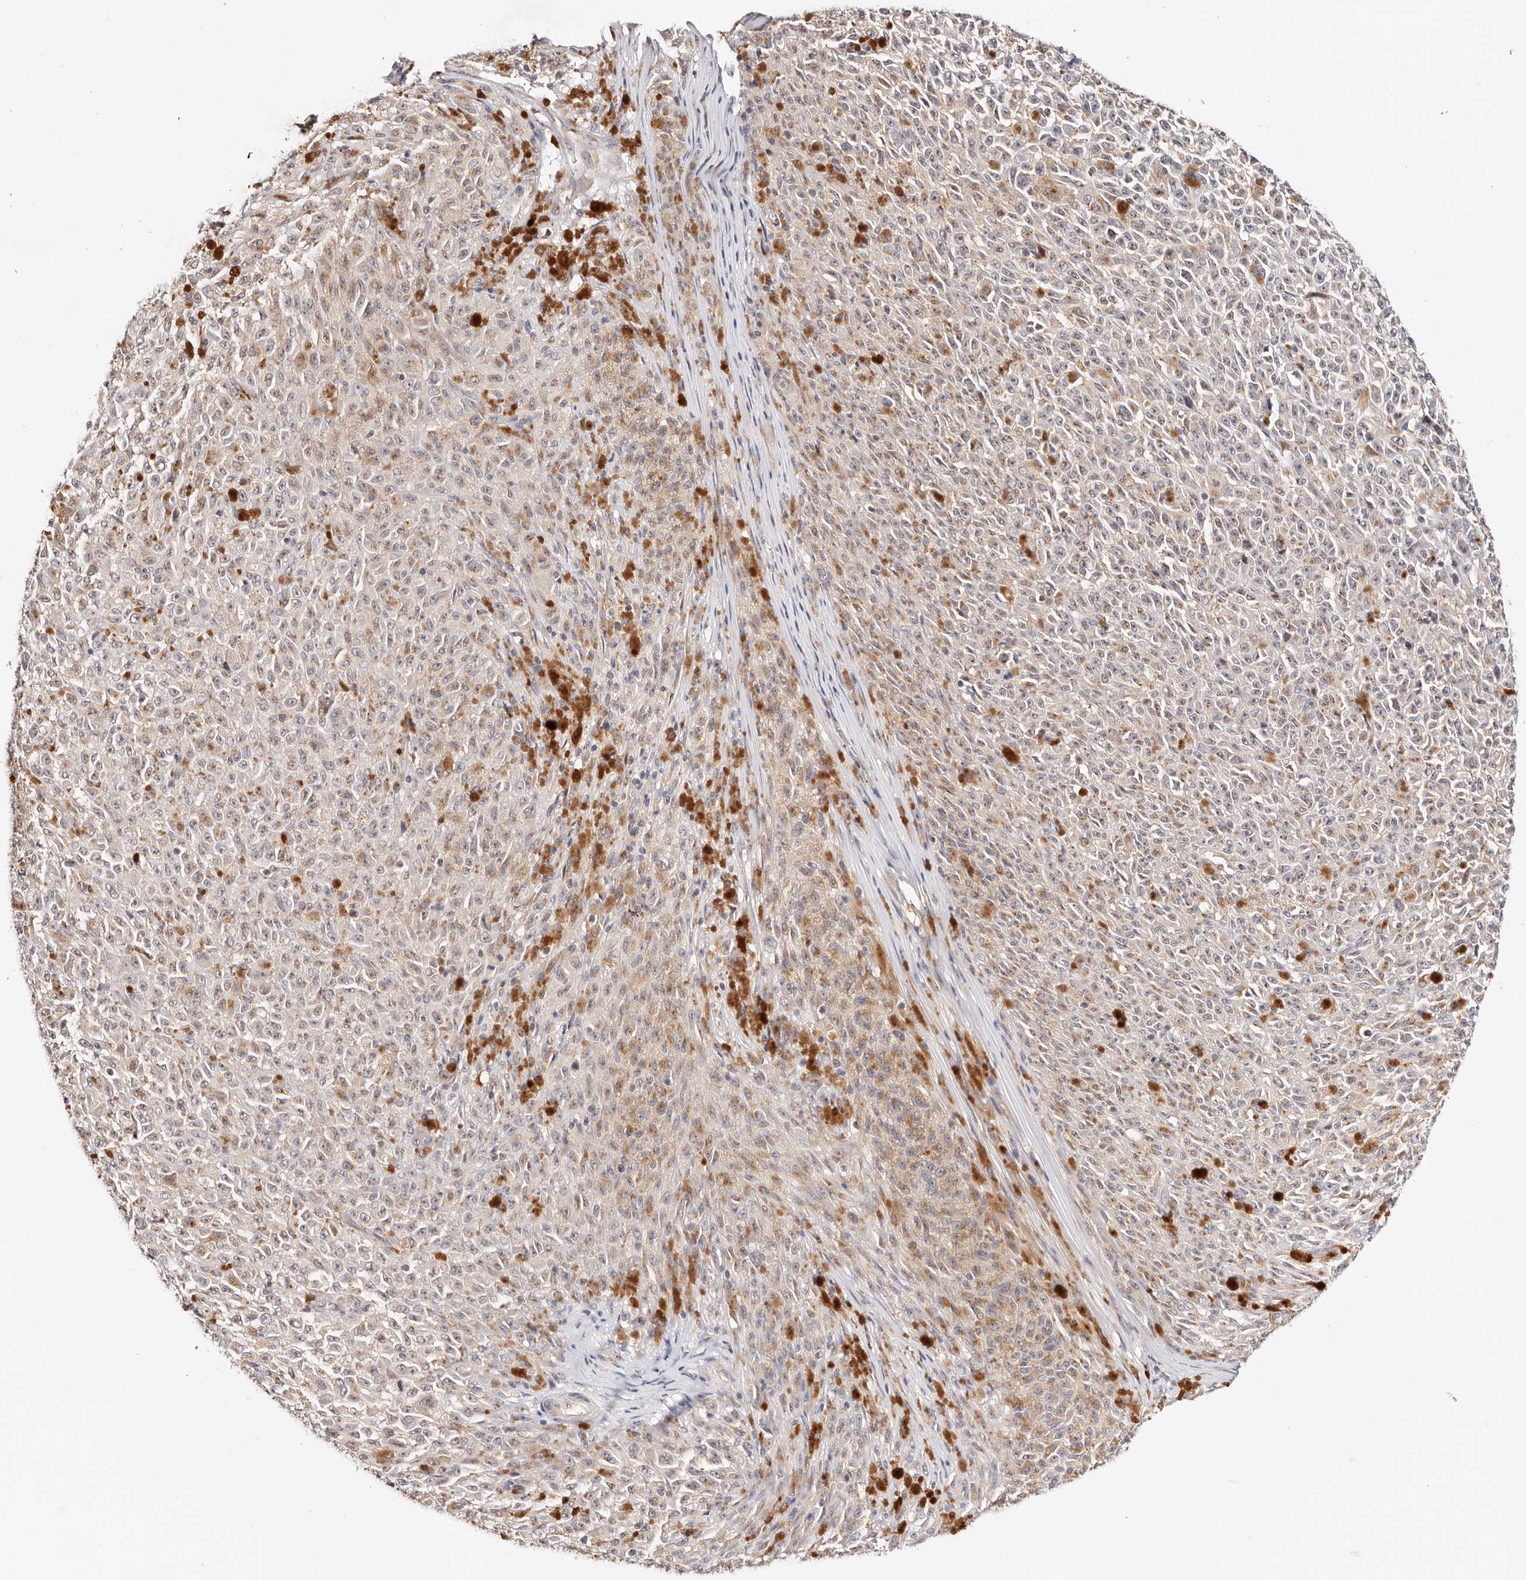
{"staining": {"intensity": "weak", "quantity": ">75%", "location": "cytoplasmic/membranous"}, "tissue": "melanoma", "cell_type": "Tumor cells", "image_type": "cancer", "snomed": [{"axis": "morphology", "description": "Malignant melanoma, NOS"}, {"axis": "topography", "description": "Skin"}], "caption": "Human melanoma stained for a protein (brown) exhibits weak cytoplasmic/membranous positive staining in about >75% of tumor cells.", "gene": "VIPAS39", "patient": {"sex": "female", "age": 82}}